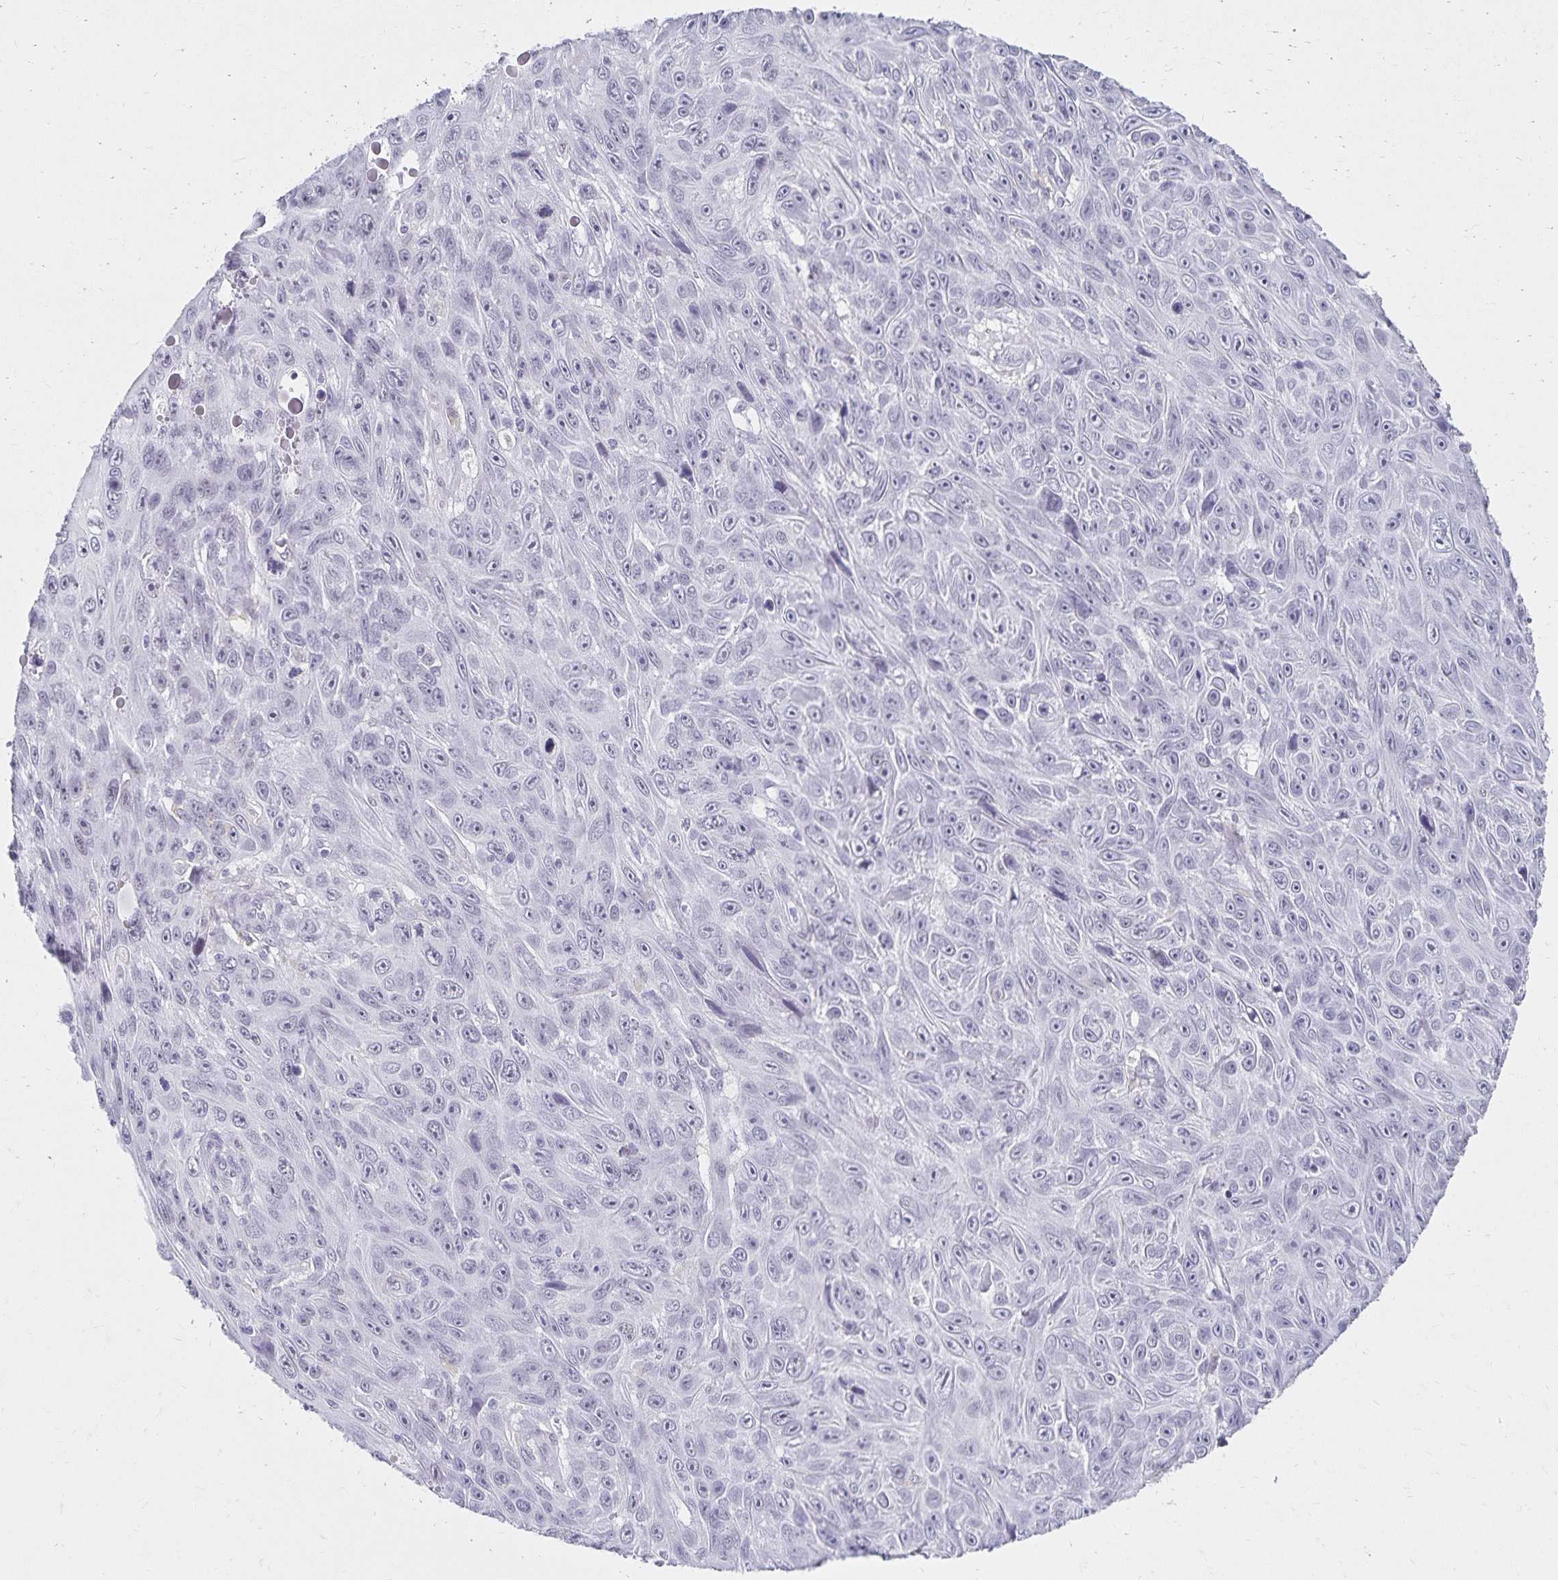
{"staining": {"intensity": "negative", "quantity": "none", "location": "none"}, "tissue": "skin cancer", "cell_type": "Tumor cells", "image_type": "cancer", "snomed": [{"axis": "morphology", "description": "Squamous cell carcinoma, NOS"}, {"axis": "topography", "description": "Skin"}], "caption": "Tumor cells are negative for brown protein staining in skin cancer.", "gene": "C20orf85", "patient": {"sex": "male", "age": 82}}